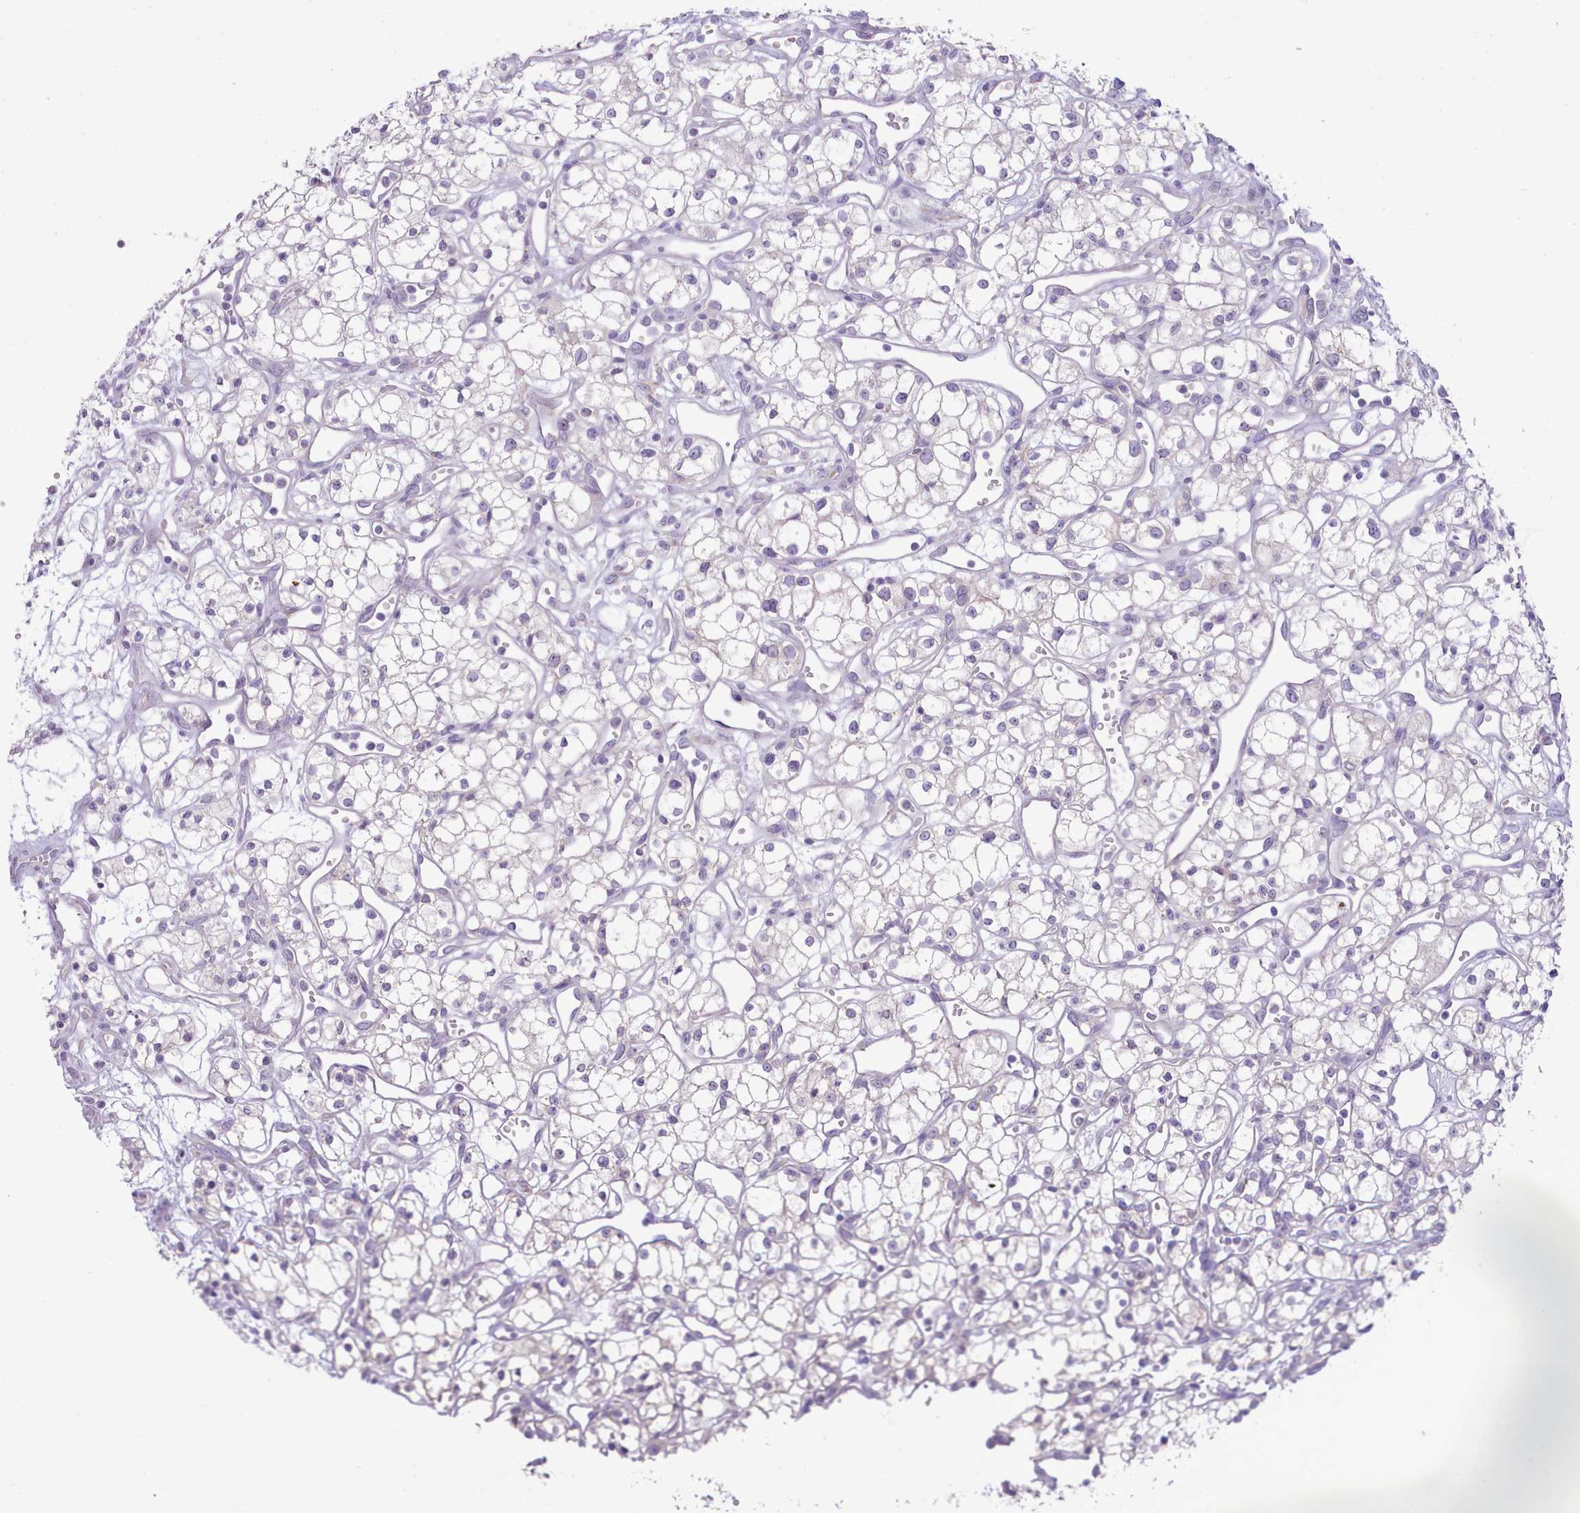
{"staining": {"intensity": "negative", "quantity": "none", "location": "none"}, "tissue": "renal cancer", "cell_type": "Tumor cells", "image_type": "cancer", "snomed": [{"axis": "morphology", "description": "Adenocarcinoma, NOS"}, {"axis": "topography", "description": "Kidney"}], "caption": "A high-resolution histopathology image shows immunohistochemistry (IHC) staining of renal adenocarcinoma, which reveals no significant positivity in tumor cells. The staining was performed using DAB (3,3'-diaminobenzidine) to visualize the protein expression in brown, while the nuclei were stained in blue with hematoxylin (Magnification: 20x).", "gene": "CCL1", "patient": {"sex": "male", "age": 59}}